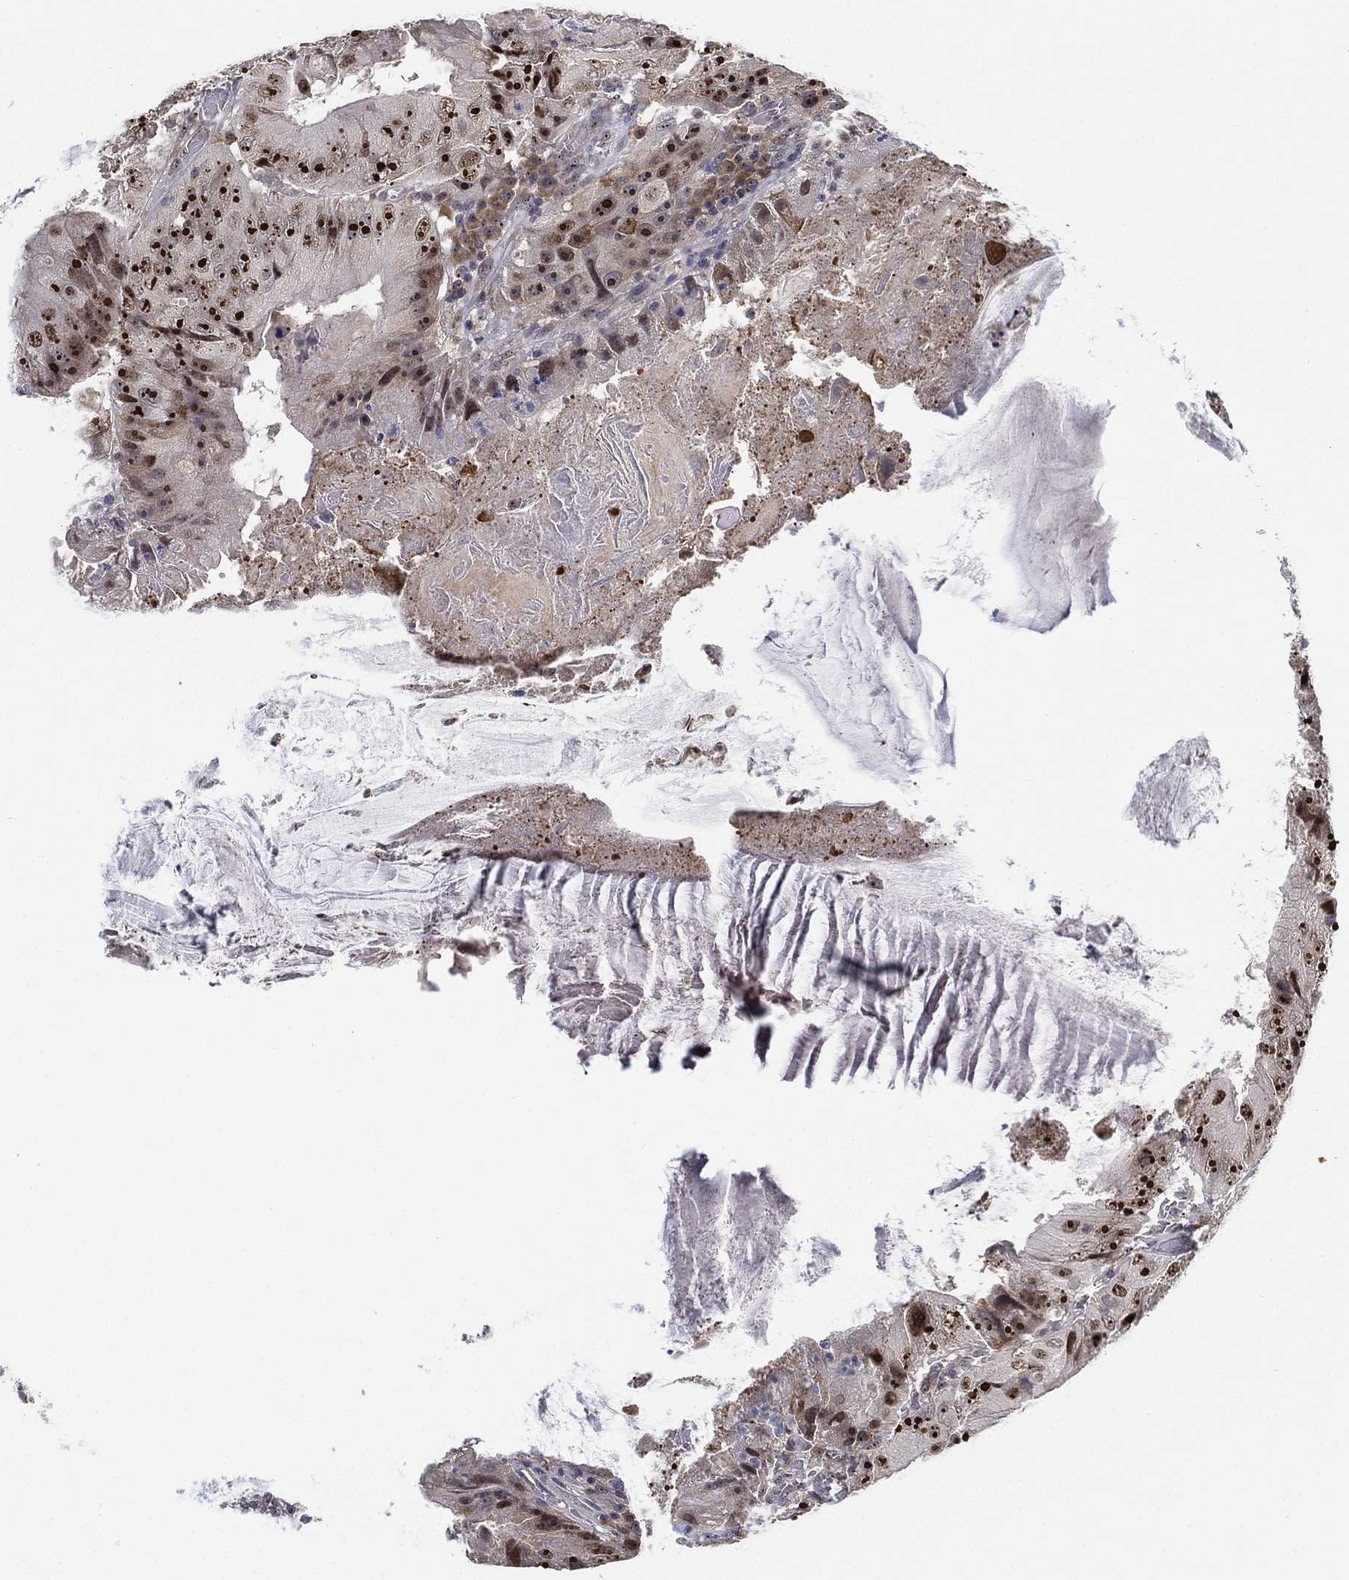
{"staining": {"intensity": "strong", "quantity": ">75%", "location": "nuclear"}, "tissue": "colorectal cancer", "cell_type": "Tumor cells", "image_type": "cancer", "snomed": [{"axis": "morphology", "description": "Adenocarcinoma, NOS"}, {"axis": "topography", "description": "Colon"}], "caption": "Immunohistochemistry (IHC) of human adenocarcinoma (colorectal) displays high levels of strong nuclear positivity in approximately >75% of tumor cells. The protein of interest is stained brown, and the nuclei are stained in blue (DAB (3,3'-diaminobenzidine) IHC with brightfield microscopy, high magnification).", "gene": "PPP1R16B", "patient": {"sex": "female", "age": 86}}